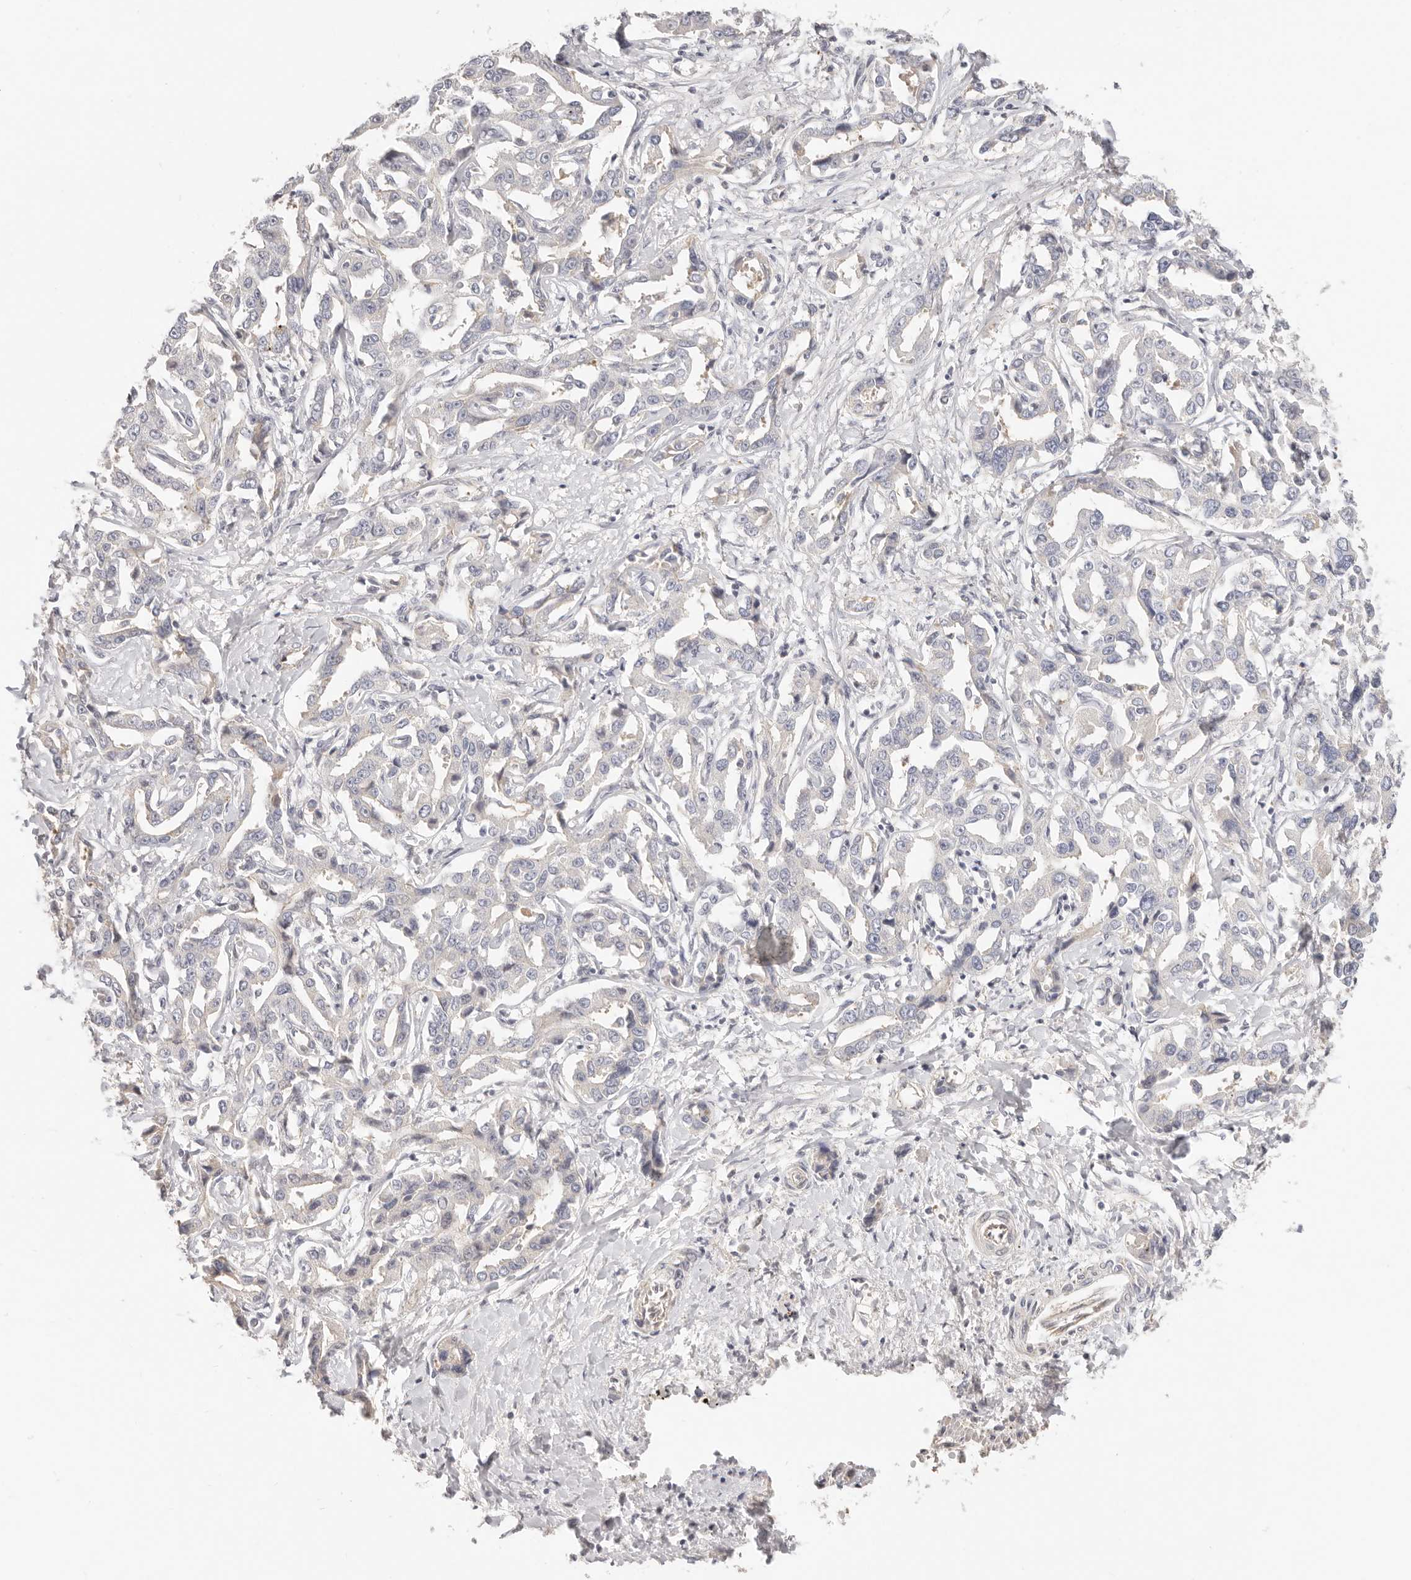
{"staining": {"intensity": "negative", "quantity": "none", "location": "none"}, "tissue": "liver cancer", "cell_type": "Tumor cells", "image_type": "cancer", "snomed": [{"axis": "morphology", "description": "Cholangiocarcinoma"}, {"axis": "topography", "description": "Liver"}], "caption": "Human liver cholangiocarcinoma stained for a protein using immunohistochemistry shows no expression in tumor cells.", "gene": "DTNBP1", "patient": {"sex": "male", "age": 59}}